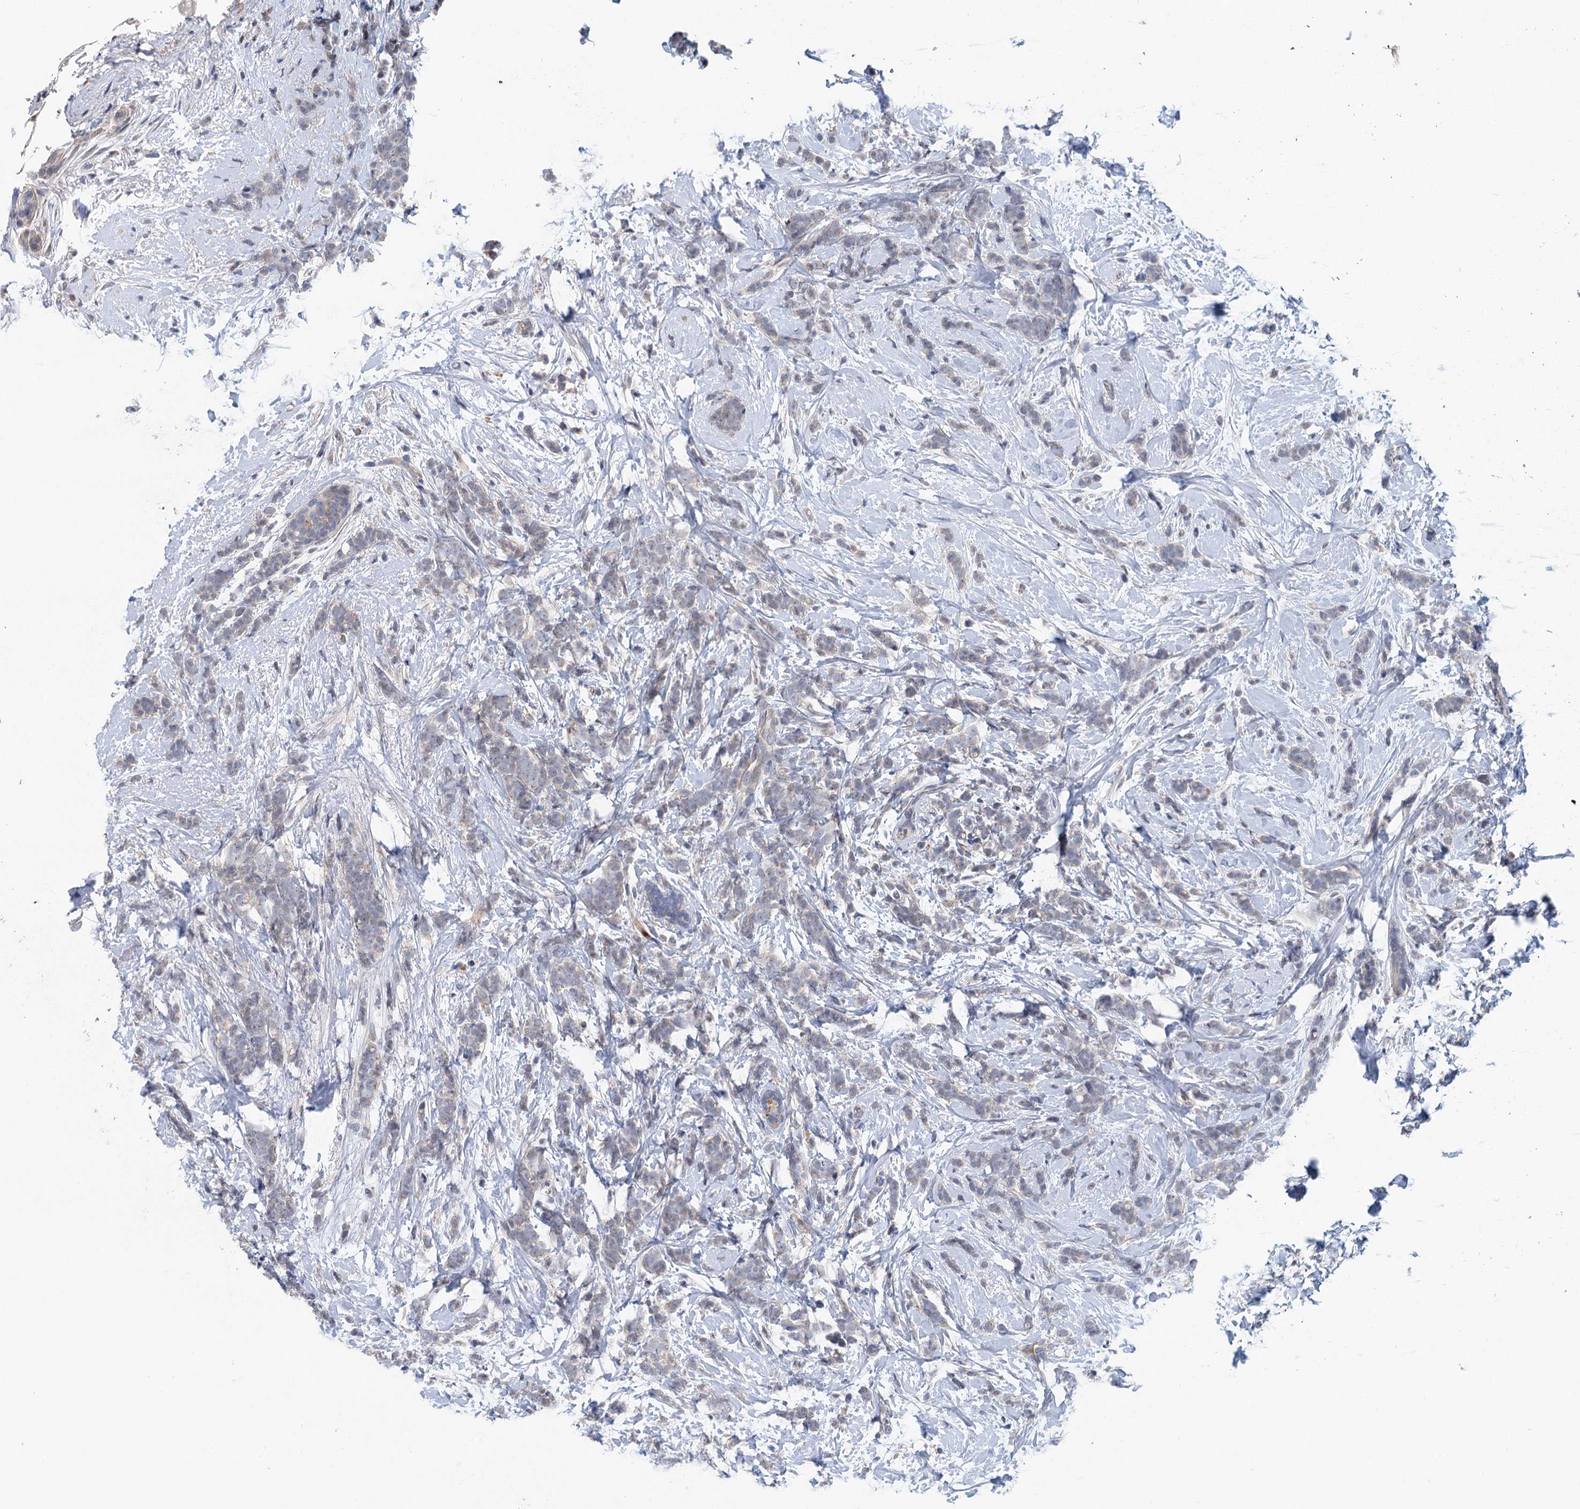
{"staining": {"intensity": "negative", "quantity": "none", "location": "none"}, "tissue": "breast cancer", "cell_type": "Tumor cells", "image_type": "cancer", "snomed": [{"axis": "morphology", "description": "Lobular carcinoma"}, {"axis": "topography", "description": "Breast"}], "caption": "Protein analysis of breast cancer (lobular carcinoma) shows no significant staining in tumor cells.", "gene": "MDM1", "patient": {"sex": "female", "age": 58}}